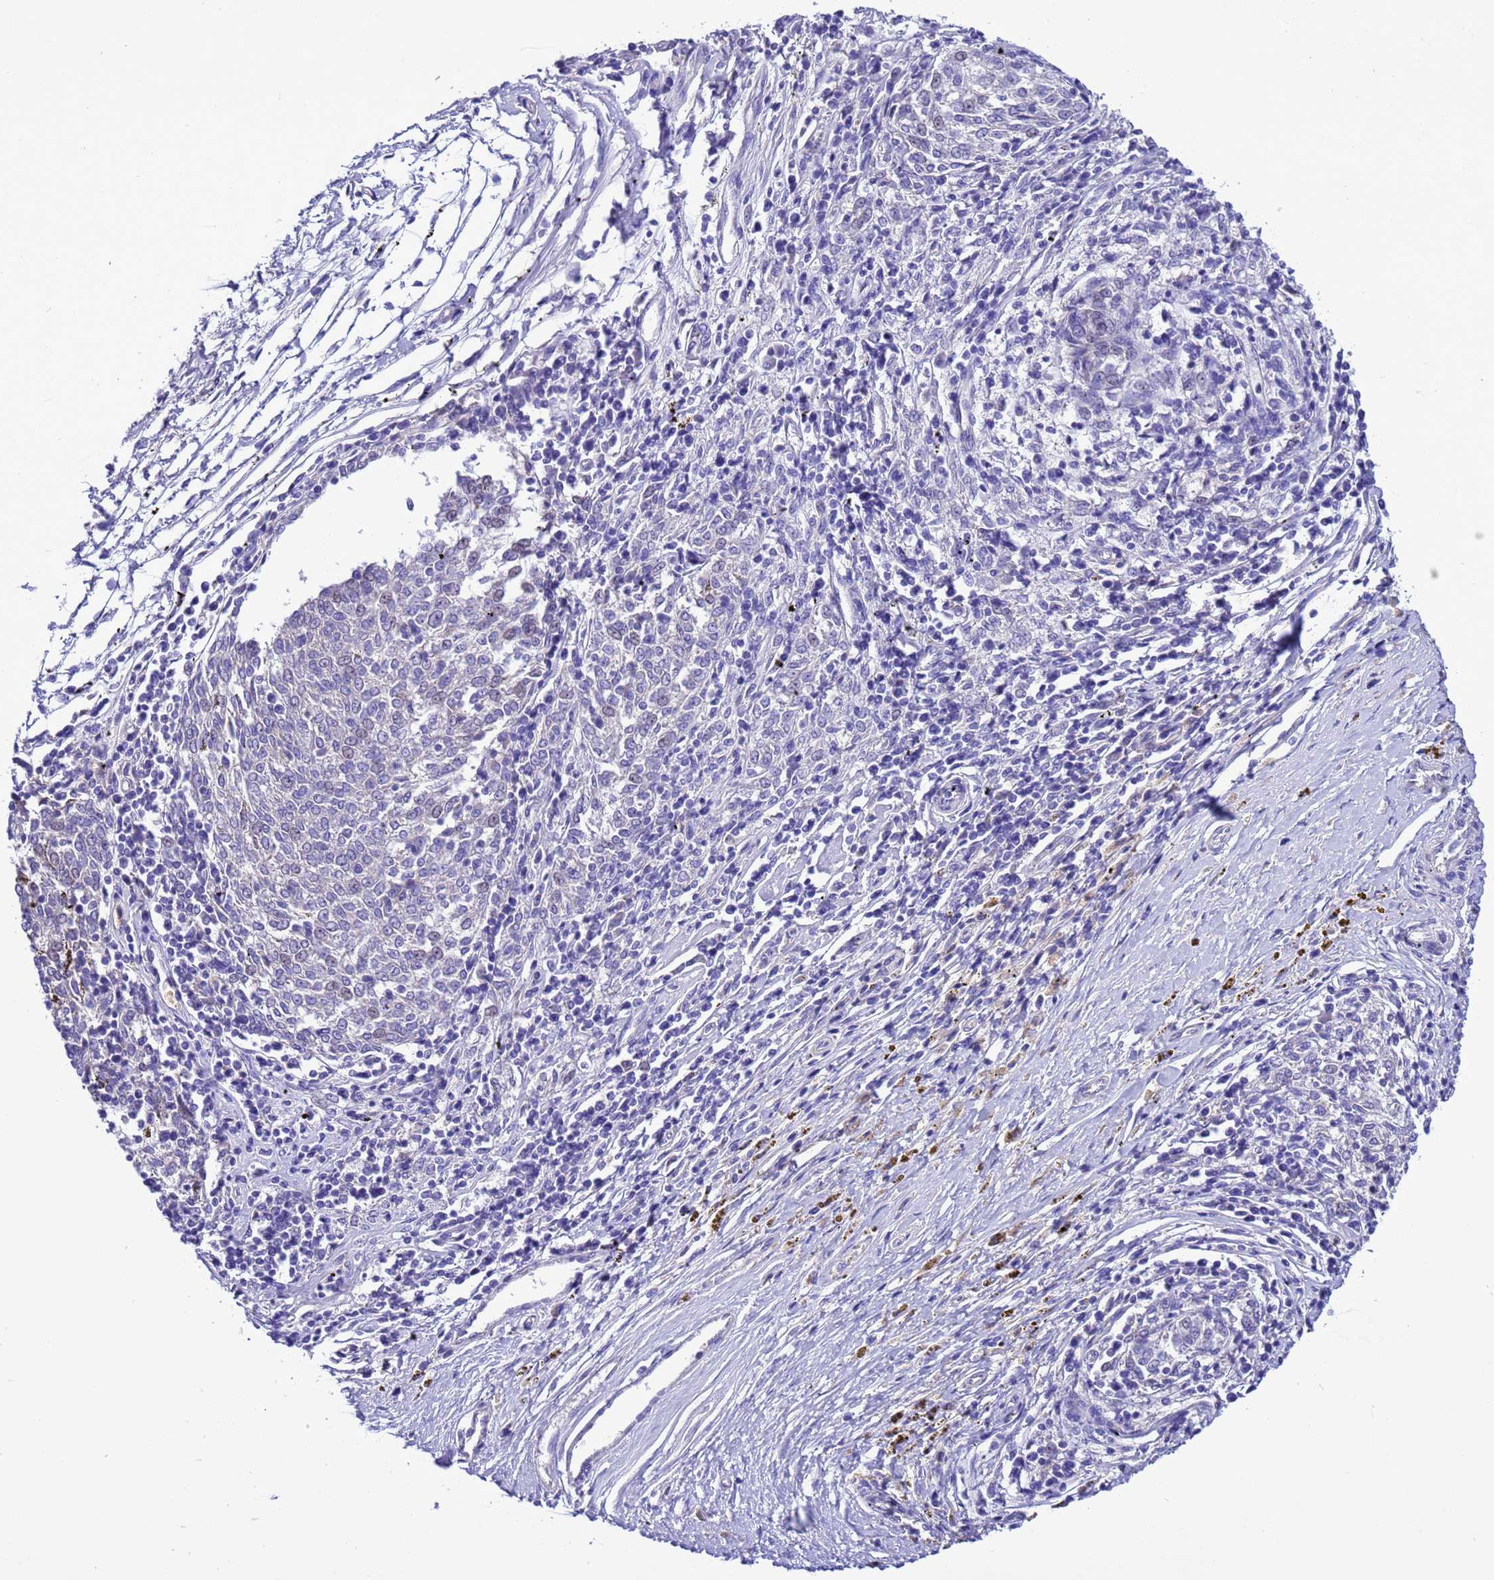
{"staining": {"intensity": "negative", "quantity": "none", "location": "none"}, "tissue": "melanoma", "cell_type": "Tumor cells", "image_type": "cancer", "snomed": [{"axis": "morphology", "description": "Malignant melanoma, NOS"}, {"axis": "topography", "description": "Skin"}], "caption": "Immunohistochemistry (IHC) histopathology image of human melanoma stained for a protein (brown), which displays no positivity in tumor cells.", "gene": "KICS2", "patient": {"sex": "female", "age": 72}}